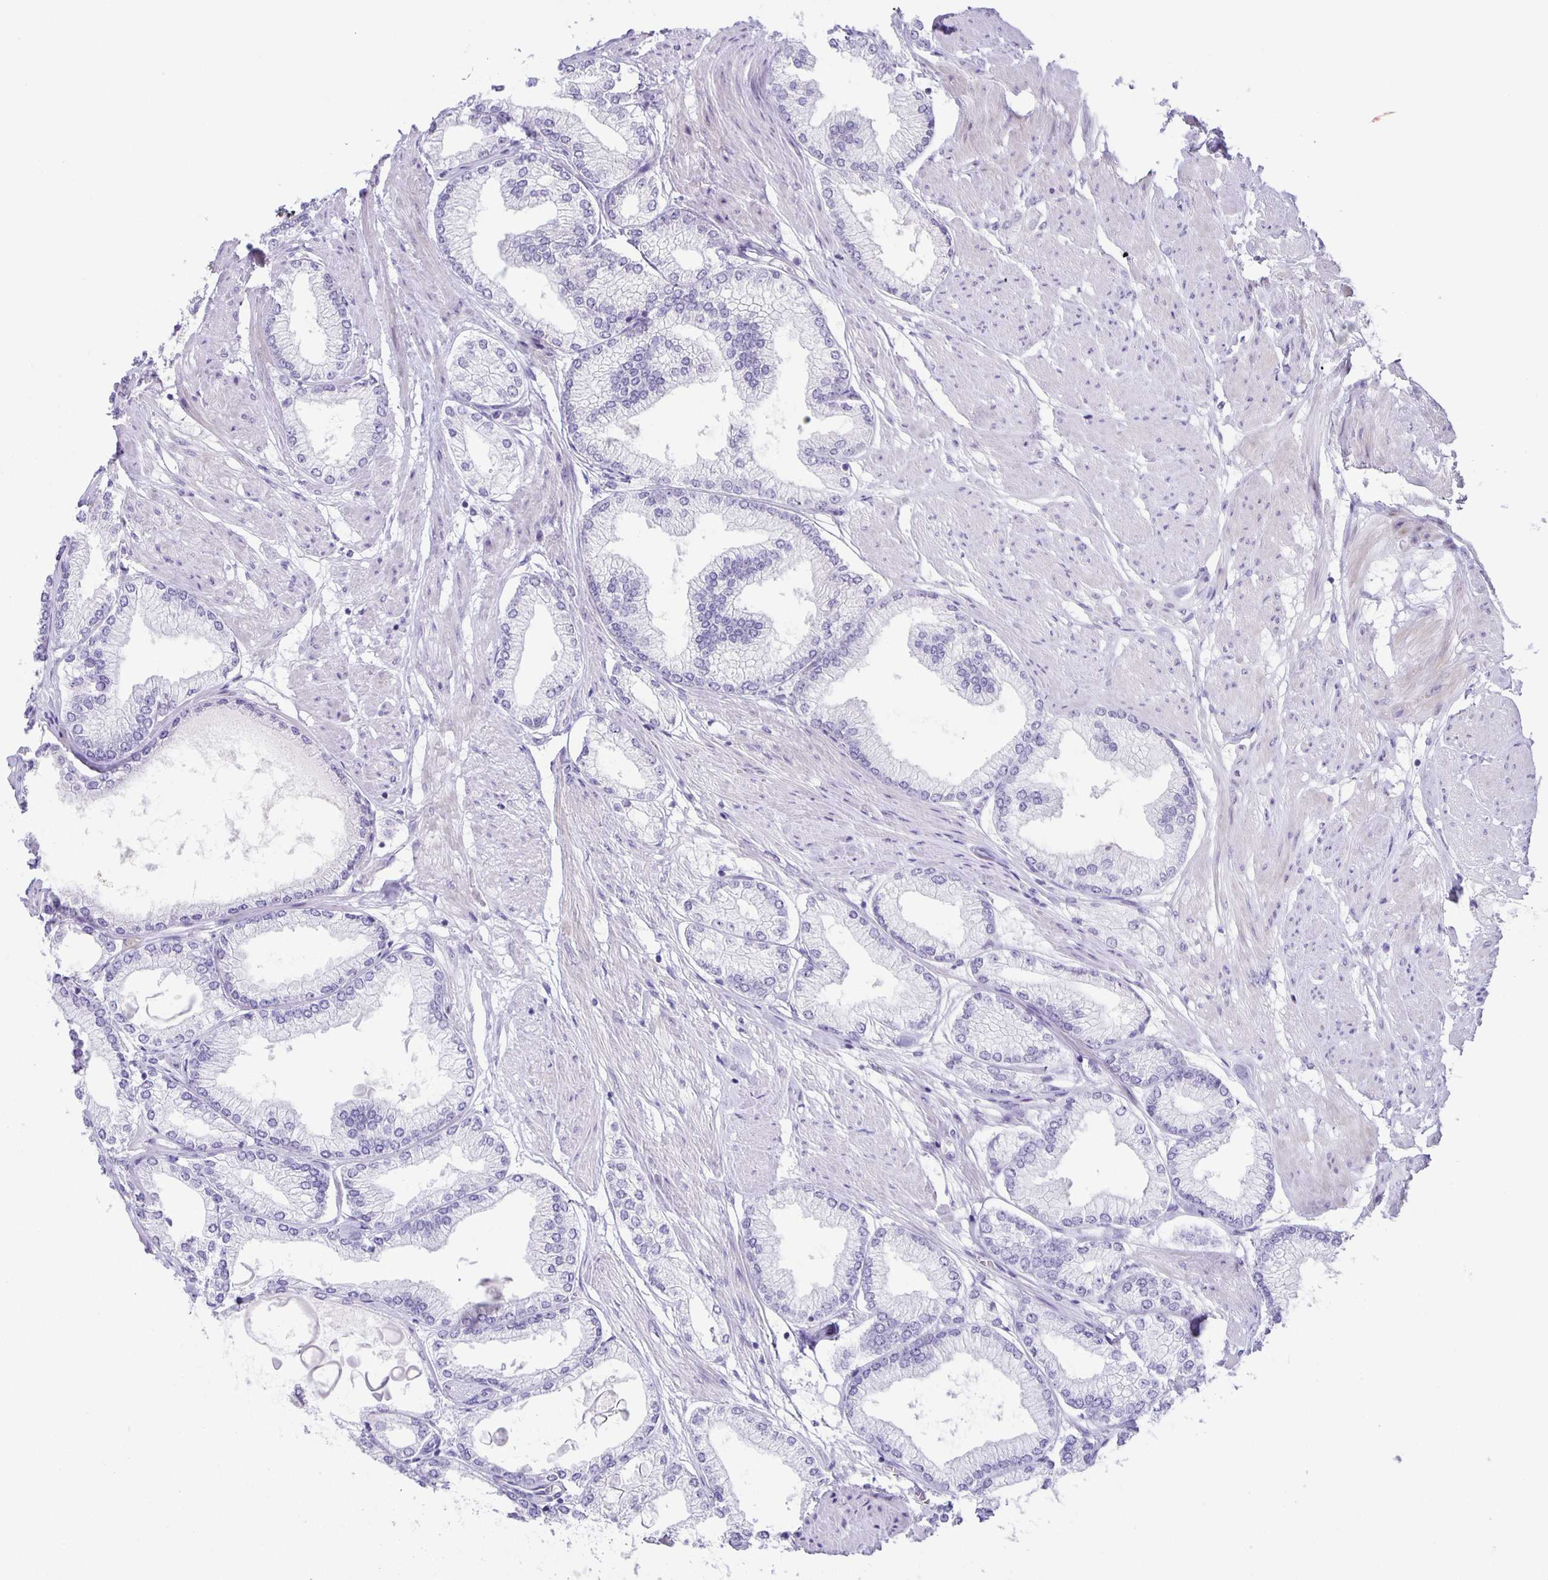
{"staining": {"intensity": "negative", "quantity": "none", "location": "none"}, "tissue": "prostate cancer", "cell_type": "Tumor cells", "image_type": "cancer", "snomed": [{"axis": "morphology", "description": "Adenocarcinoma, High grade"}, {"axis": "topography", "description": "Prostate"}], "caption": "Human adenocarcinoma (high-grade) (prostate) stained for a protein using immunohistochemistry displays no positivity in tumor cells.", "gene": "PHRF1", "patient": {"sex": "male", "age": 68}}